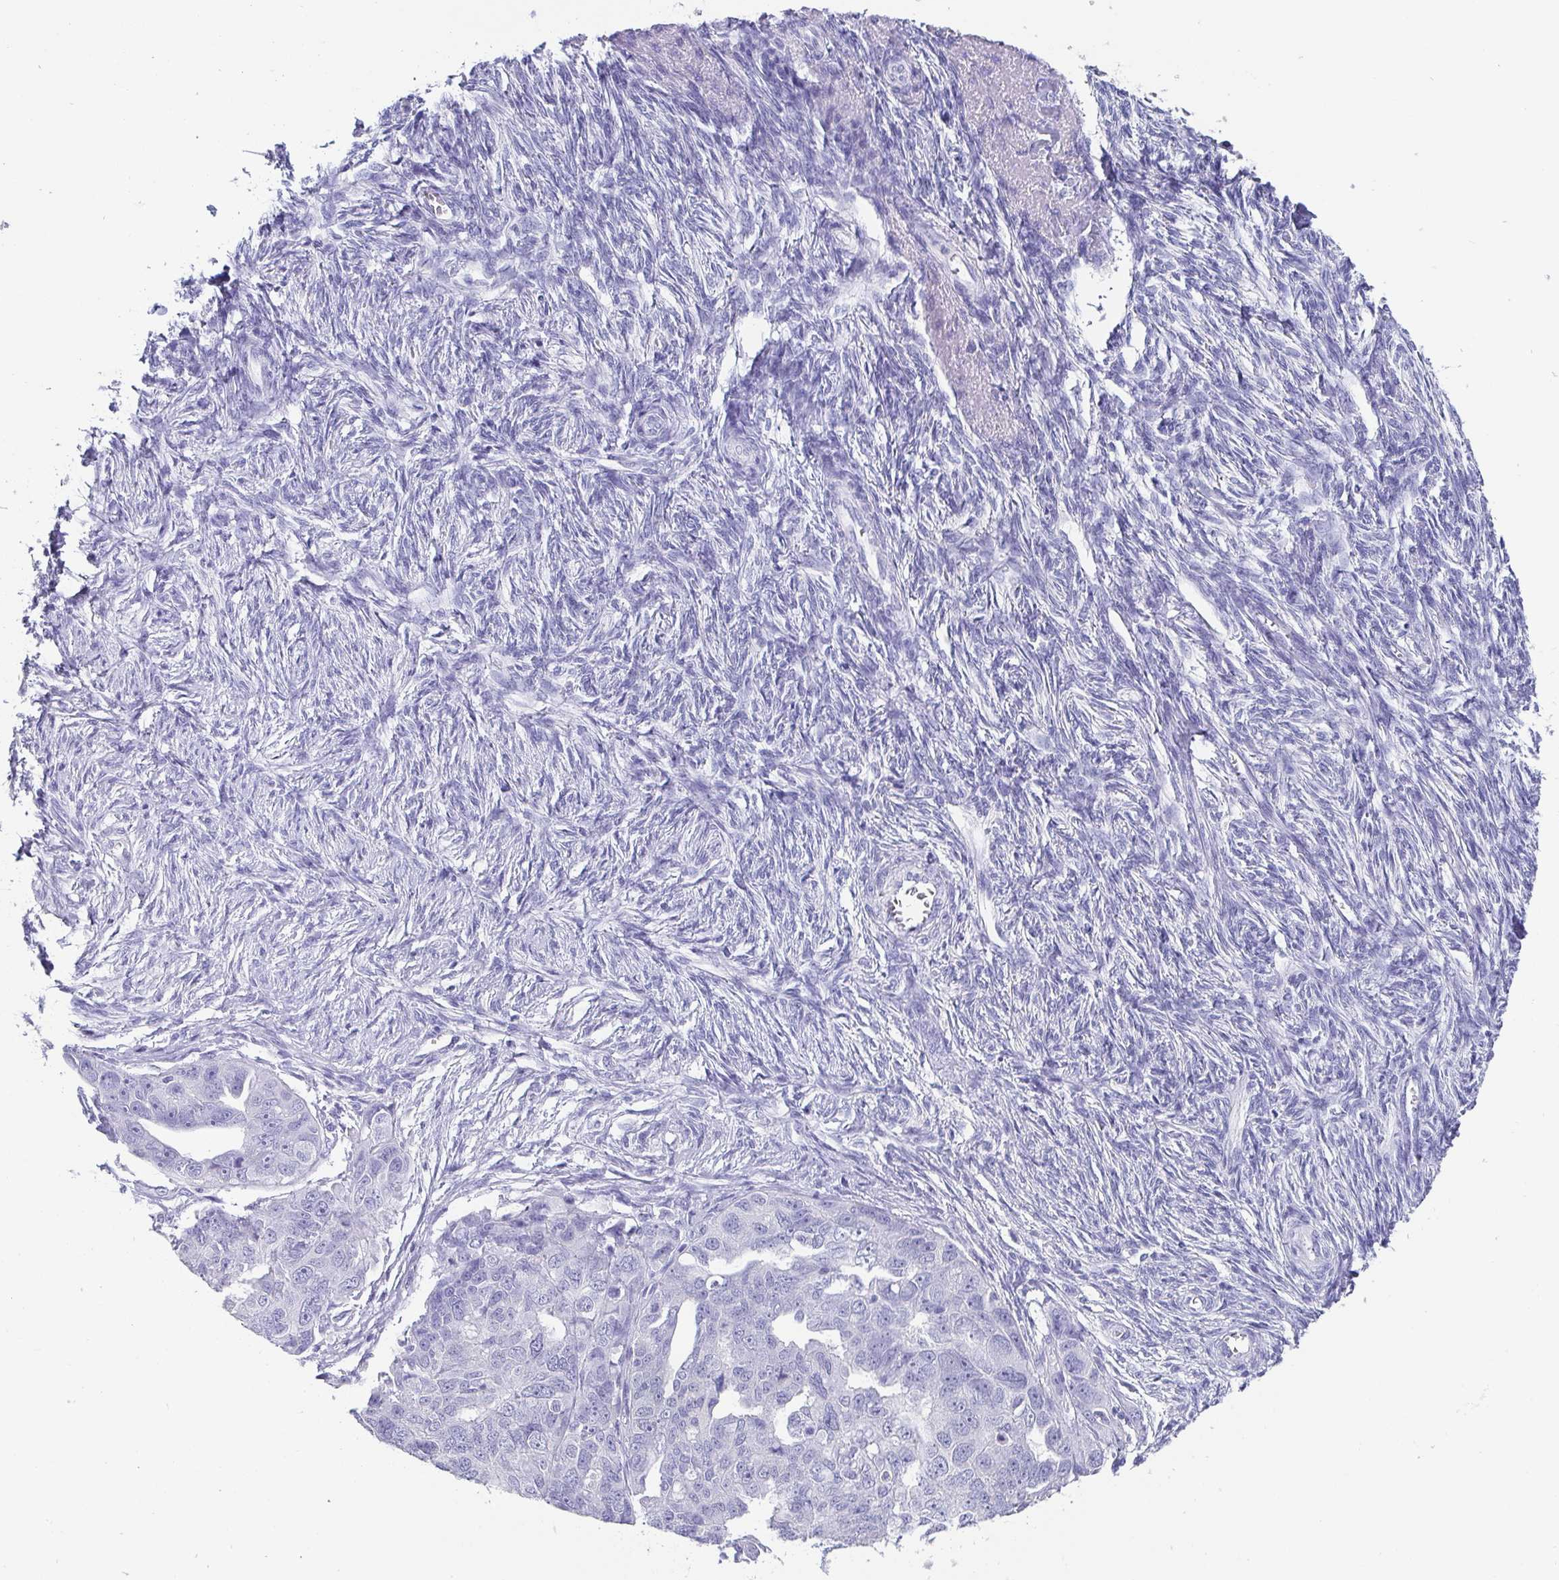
{"staining": {"intensity": "negative", "quantity": "none", "location": "none"}, "tissue": "ovarian cancer", "cell_type": "Tumor cells", "image_type": "cancer", "snomed": [{"axis": "morphology", "description": "Carcinoma, endometroid"}, {"axis": "topography", "description": "Ovary"}], "caption": "IHC of endometroid carcinoma (ovarian) demonstrates no expression in tumor cells.", "gene": "SCGN", "patient": {"sex": "female", "age": 70}}